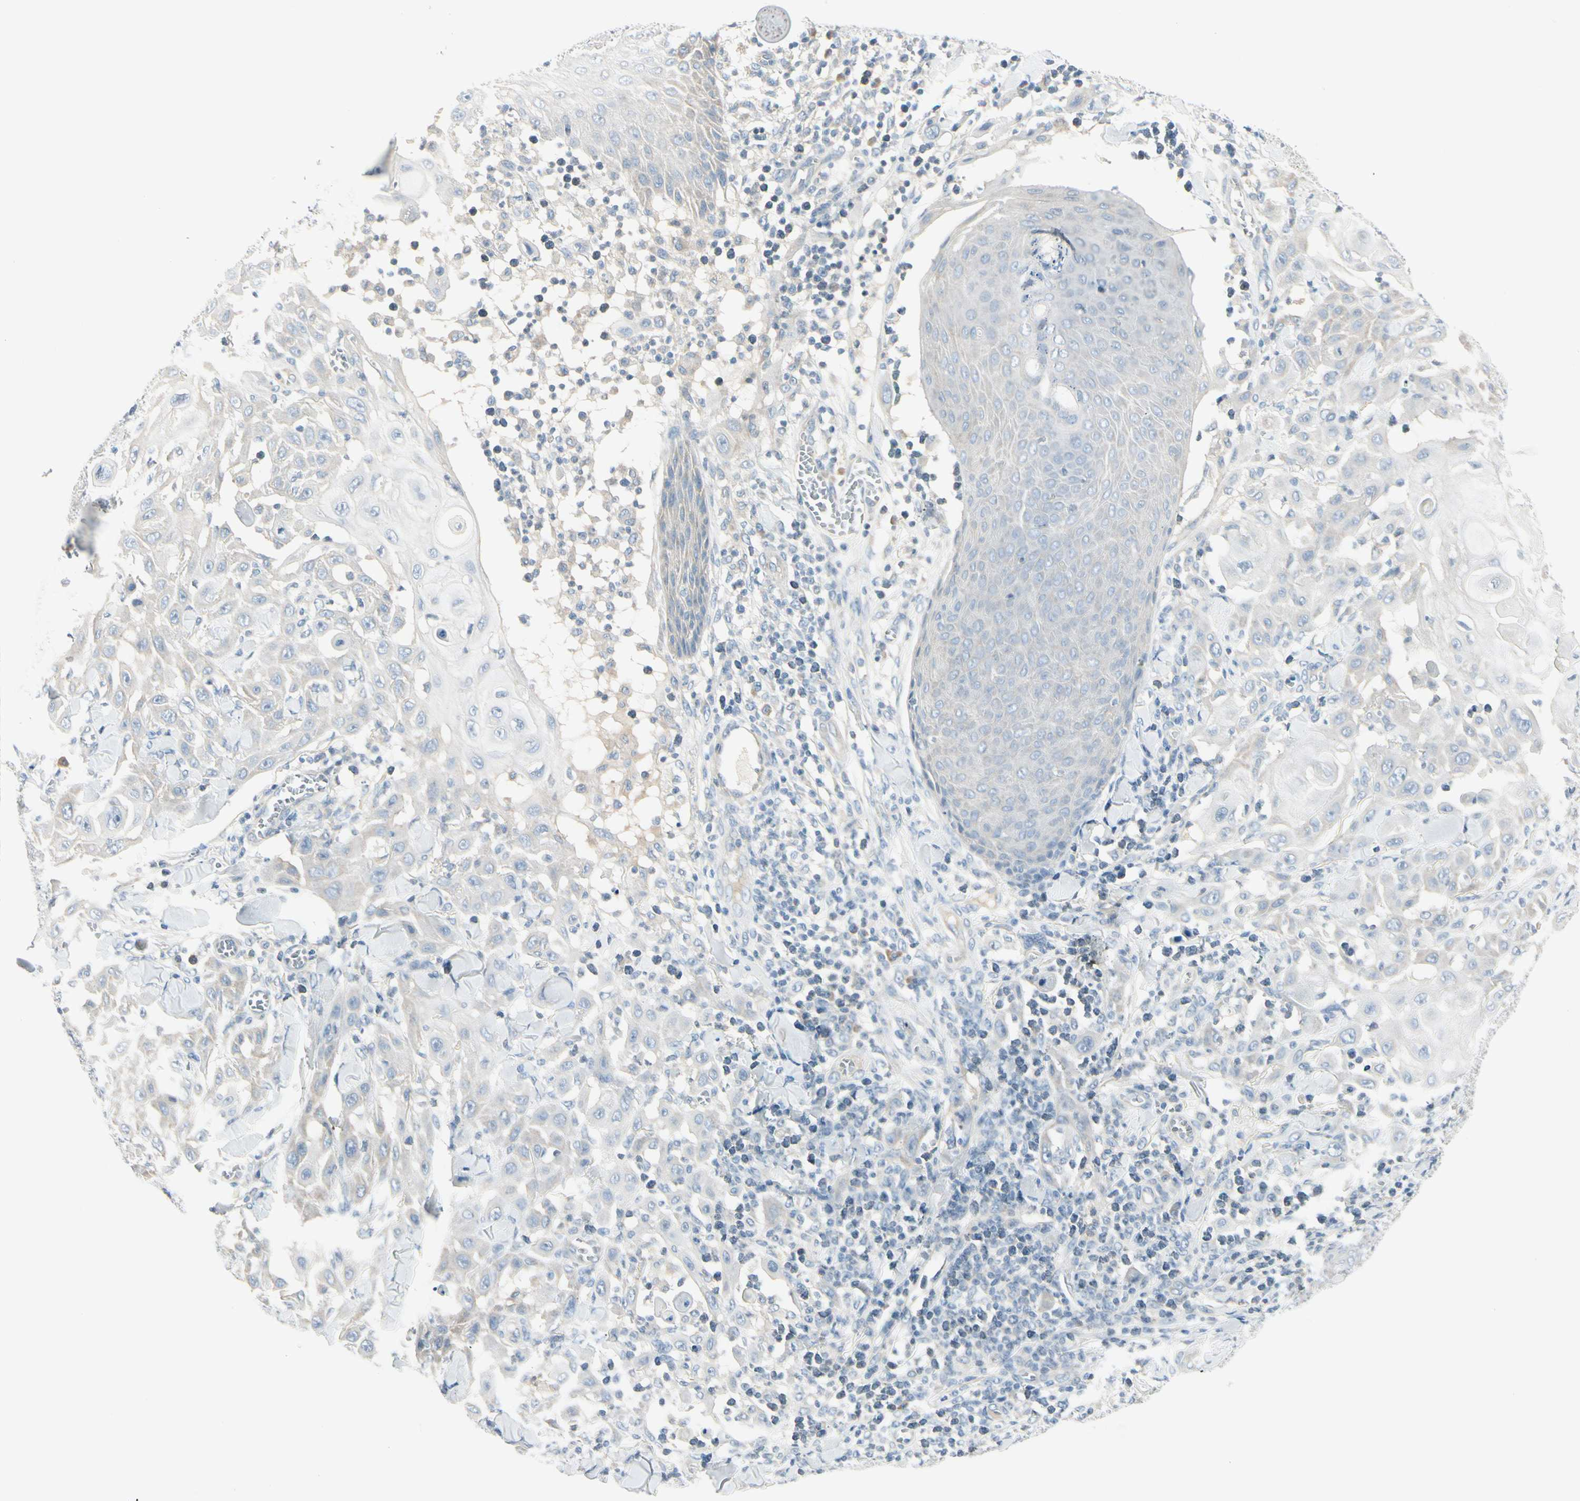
{"staining": {"intensity": "weak", "quantity": "<25%", "location": "cytoplasmic/membranous"}, "tissue": "skin cancer", "cell_type": "Tumor cells", "image_type": "cancer", "snomed": [{"axis": "morphology", "description": "Squamous cell carcinoma, NOS"}, {"axis": "topography", "description": "Skin"}], "caption": "The photomicrograph reveals no significant expression in tumor cells of skin squamous cell carcinoma.", "gene": "CYP2E1", "patient": {"sex": "male", "age": 24}}